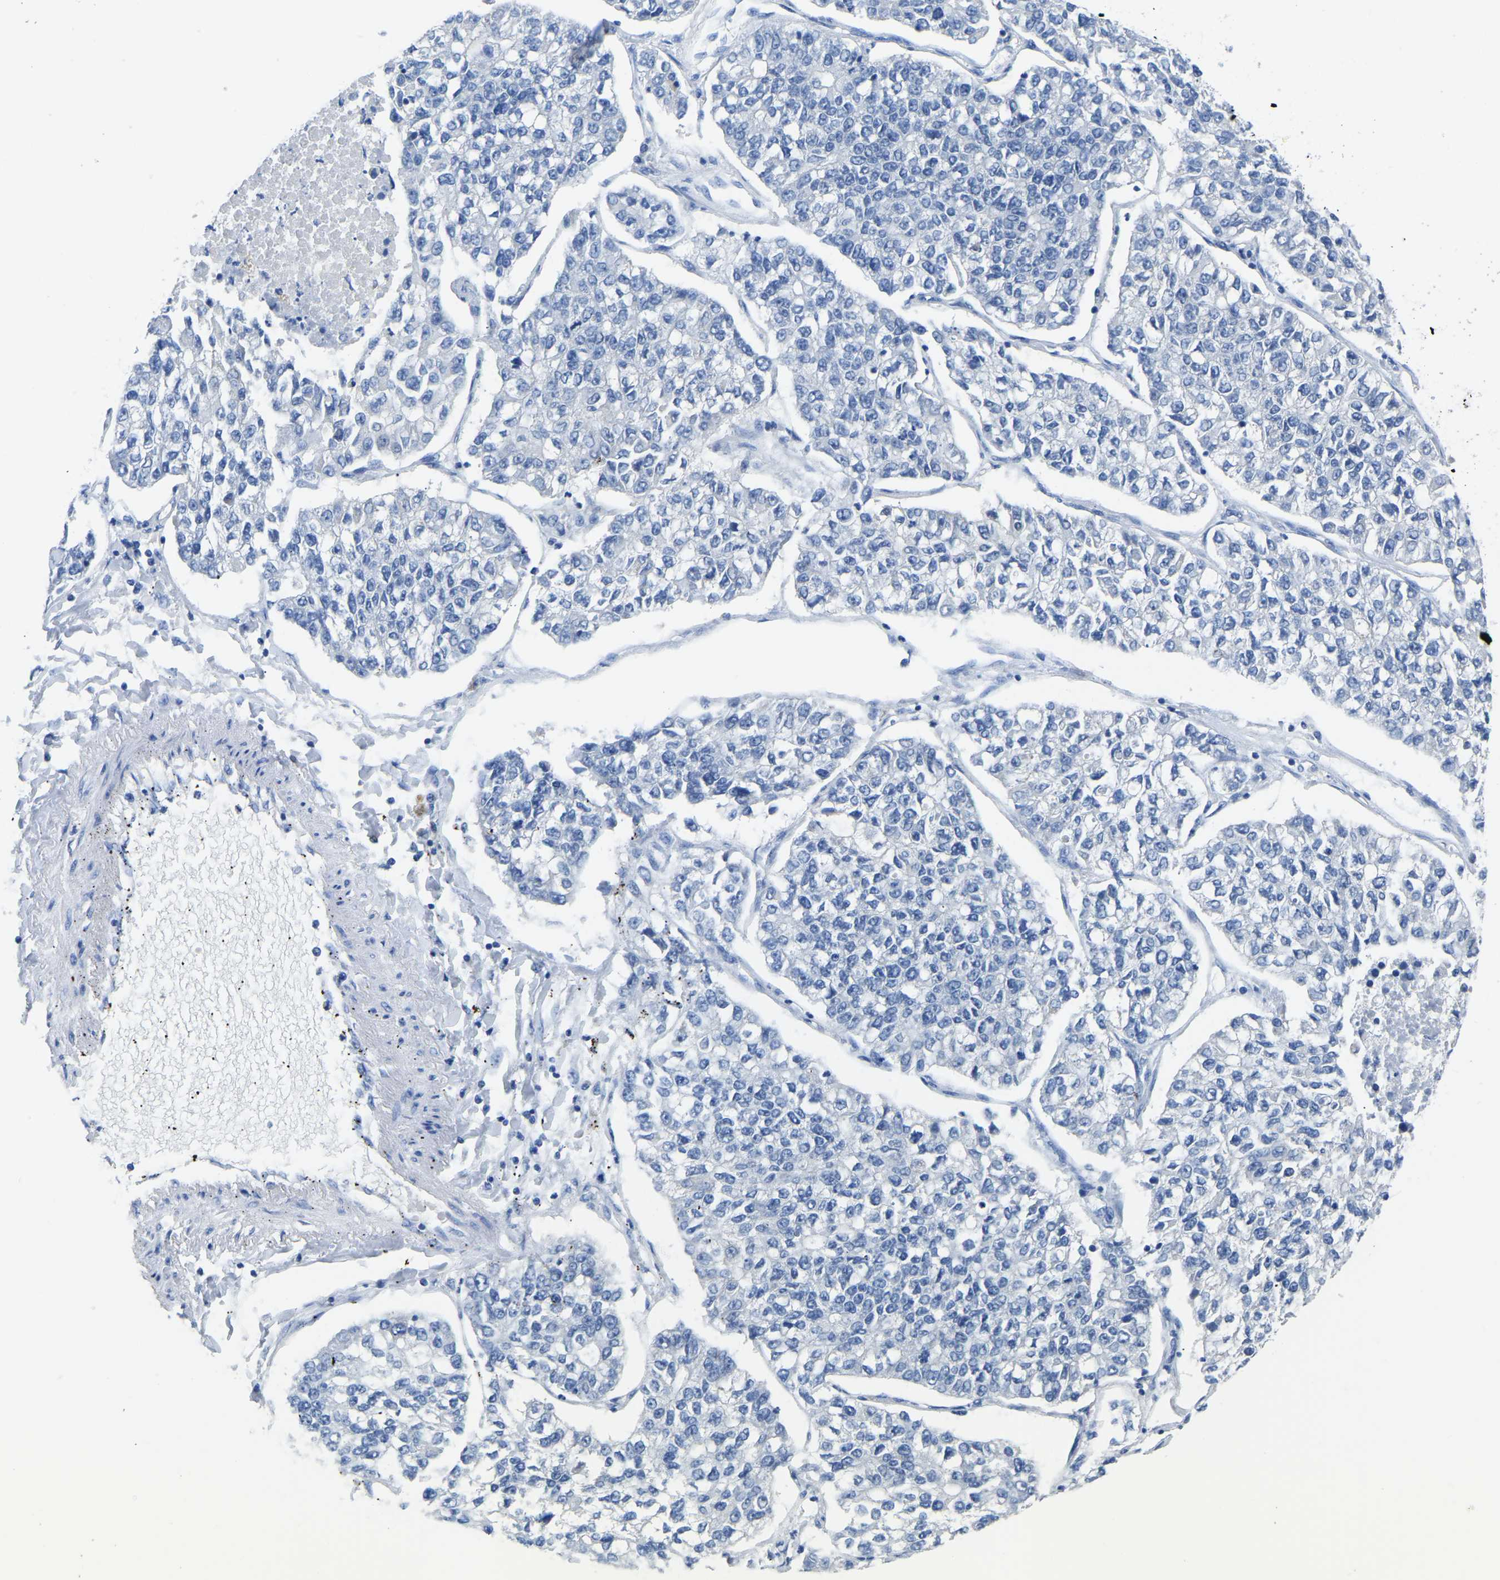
{"staining": {"intensity": "negative", "quantity": "none", "location": "none"}, "tissue": "lung cancer", "cell_type": "Tumor cells", "image_type": "cancer", "snomed": [{"axis": "morphology", "description": "Adenocarcinoma, NOS"}, {"axis": "topography", "description": "Lung"}], "caption": "This is an IHC histopathology image of human adenocarcinoma (lung). There is no expression in tumor cells.", "gene": "ETFA", "patient": {"sex": "male", "age": 49}}